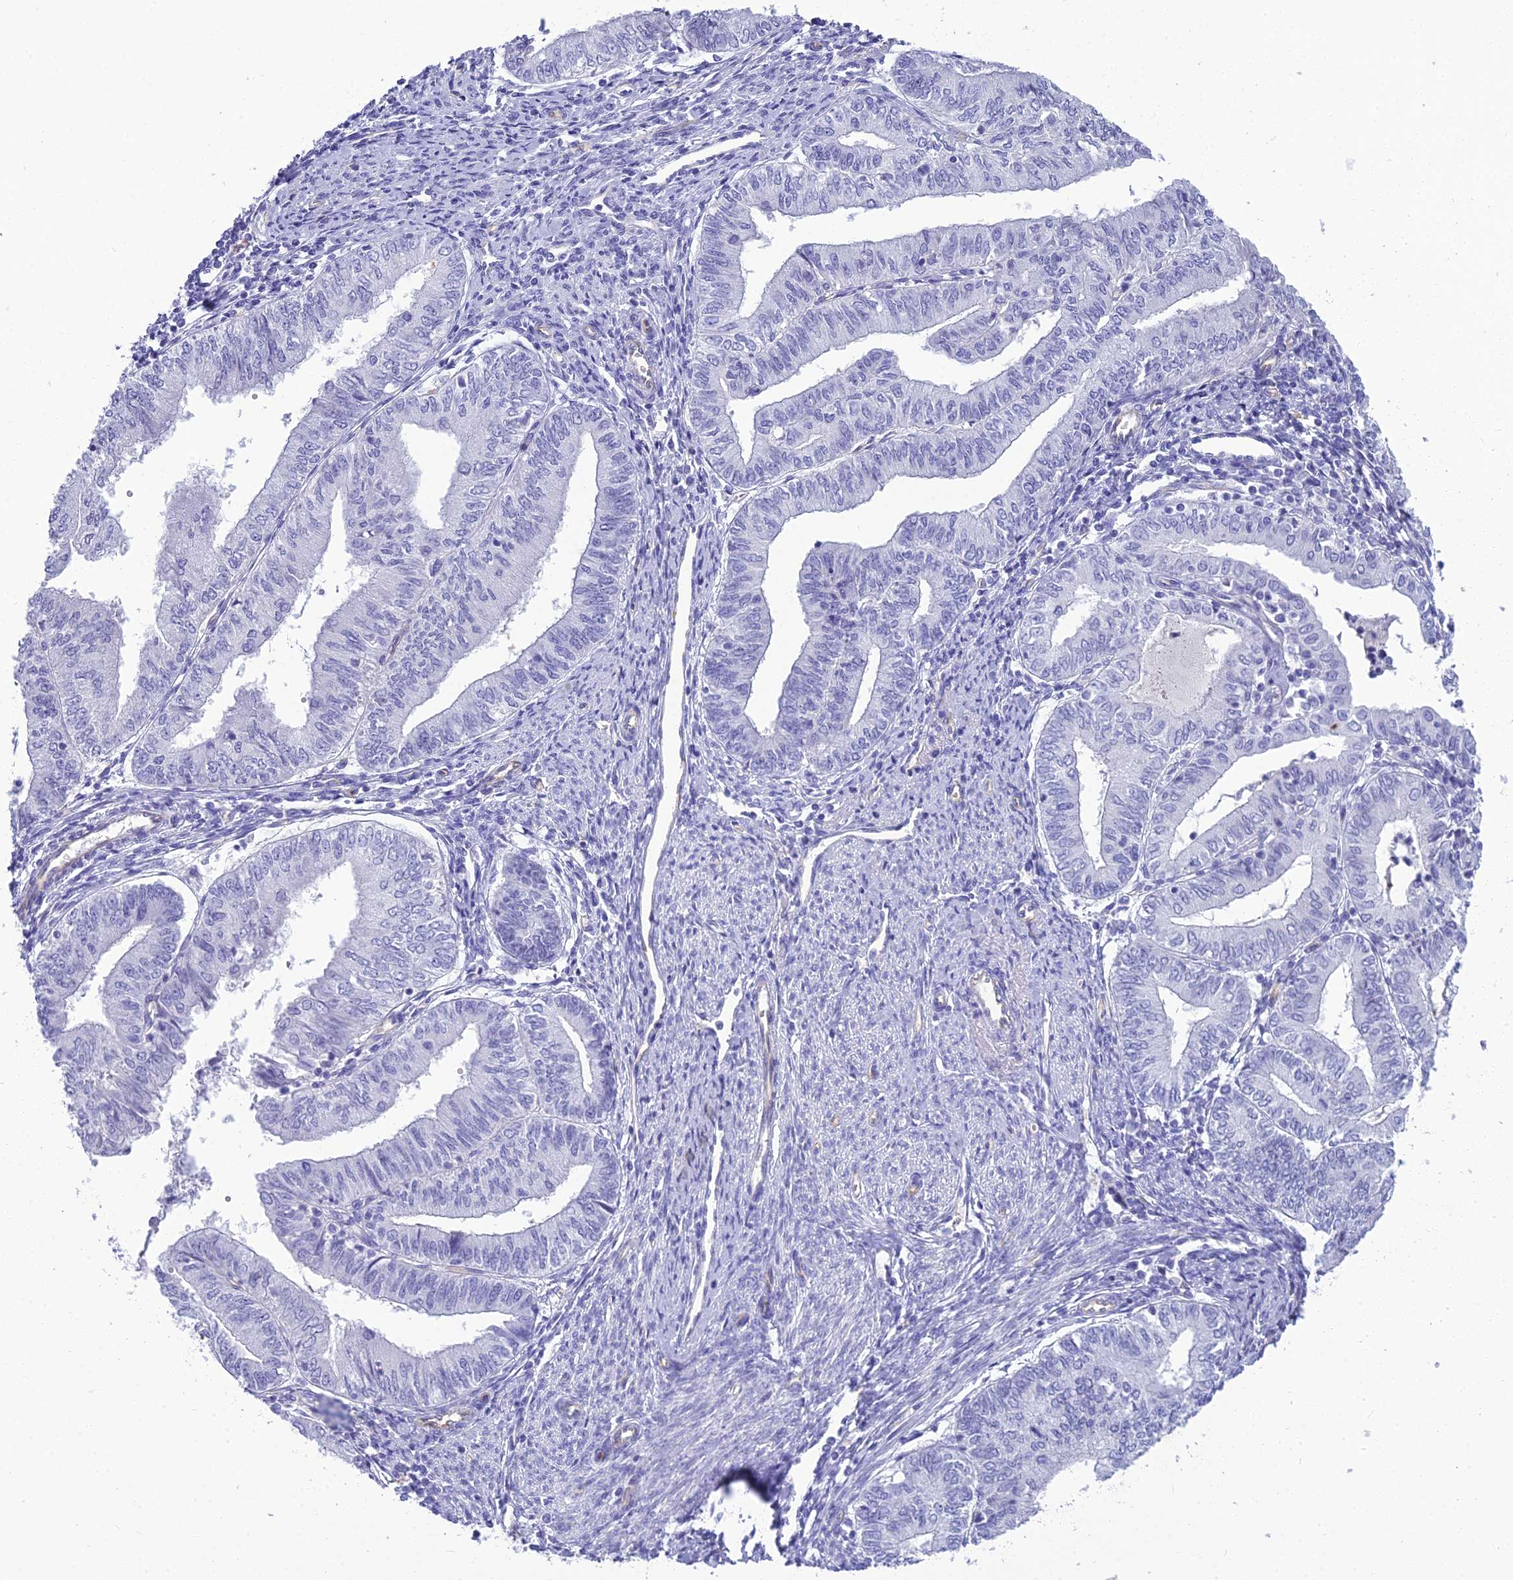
{"staining": {"intensity": "negative", "quantity": "none", "location": "none"}, "tissue": "endometrial cancer", "cell_type": "Tumor cells", "image_type": "cancer", "snomed": [{"axis": "morphology", "description": "Adenocarcinoma, NOS"}, {"axis": "topography", "description": "Endometrium"}], "caption": "Tumor cells show no significant positivity in endometrial cancer.", "gene": "NINJ1", "patient": {"sex": "female", "age": 66}}